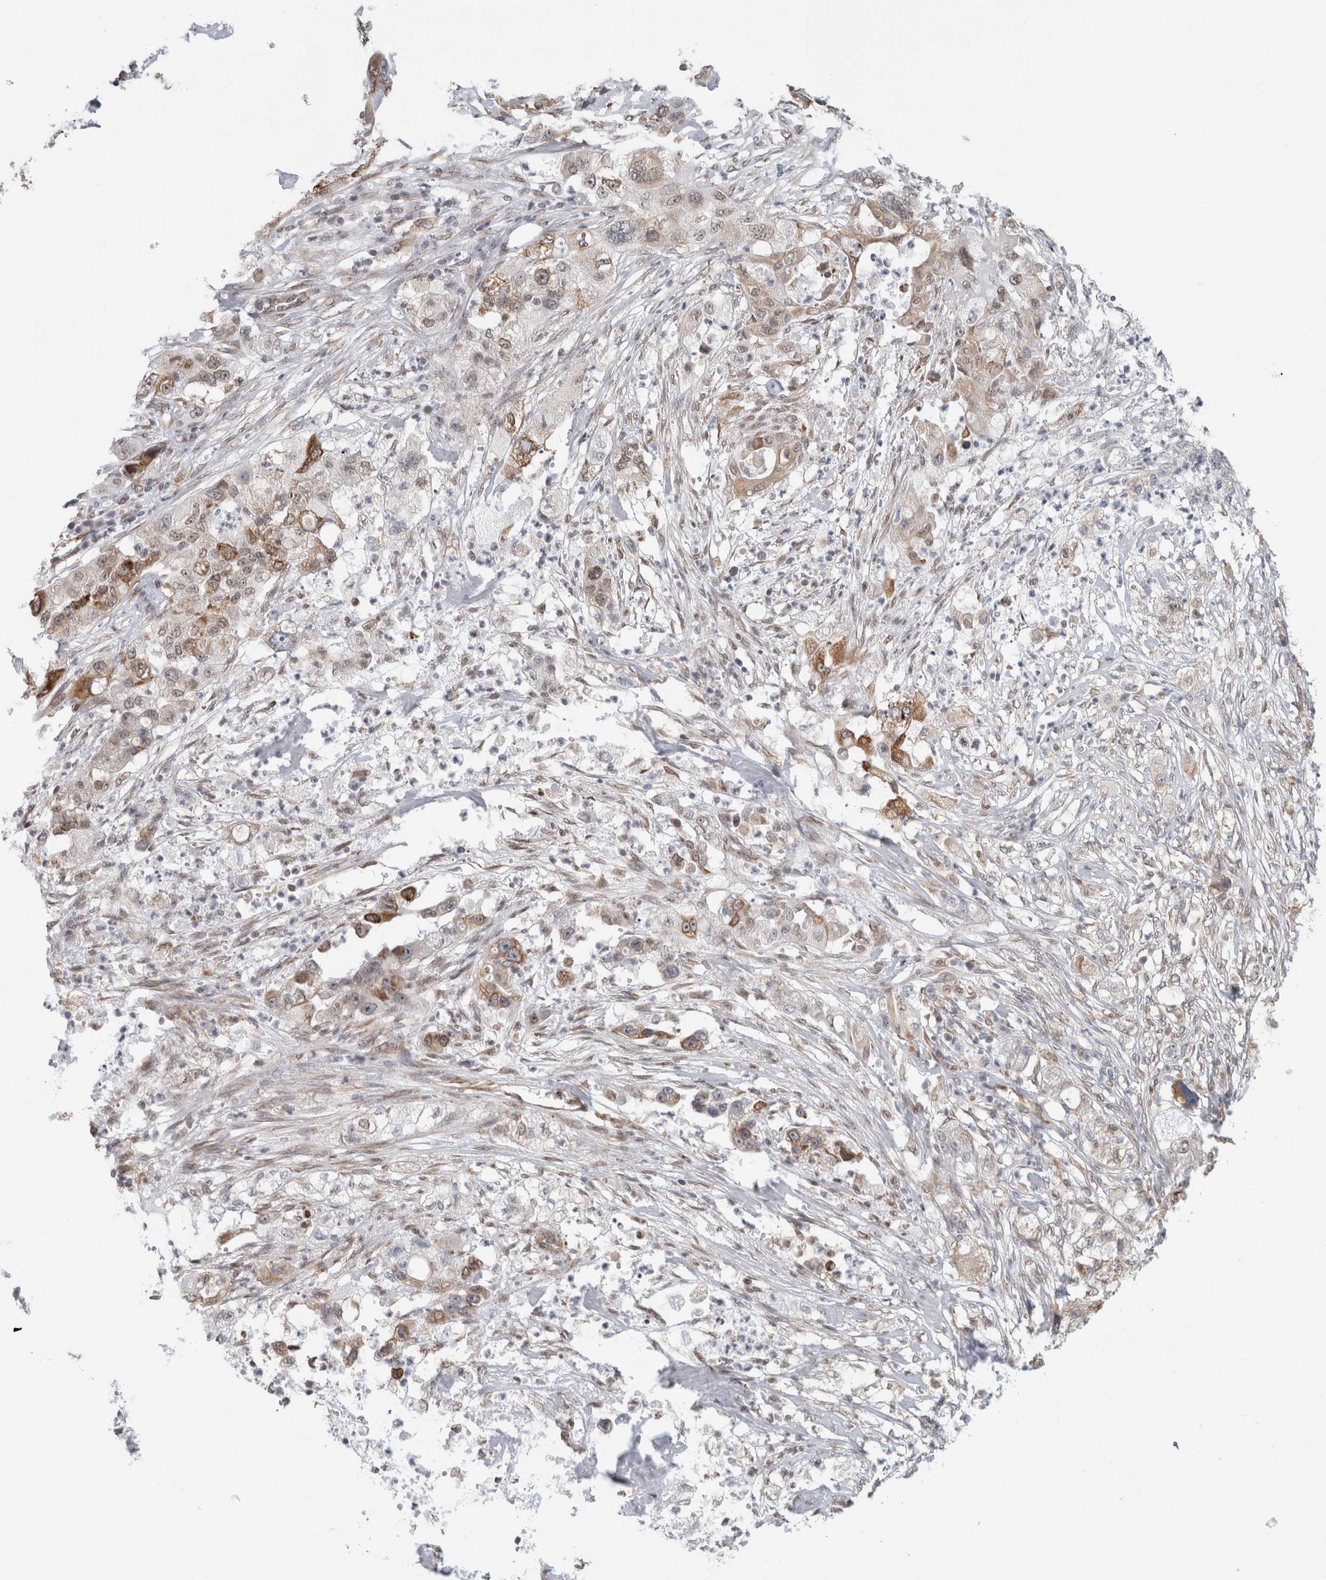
{"staining": {"intensity": "moderate", "quantity": "25%-75%", "location": "cytoplasmic/membranous"}, "tissue": "pancreatic cancer", "cell_type": "Tumor cells", "image_type": "cancer", "snomed": [{"axis": "morphology", "description": "Adenocarcinoma, NOS"}, {"axis": "topography", "description": "Pancreas"}], "caption": "Protein staining demonstrates moderate cytoplasmic/membranous expression in approximately 25%-75% of tumor cells in adenocarcinoma (pancreatic). (DAB (3,3'-diaminobenzidine) IHC with brightfield microscopy, high magnification).", "gene": "RBMX2", "patient": {"sex": "female", "age": 78}}